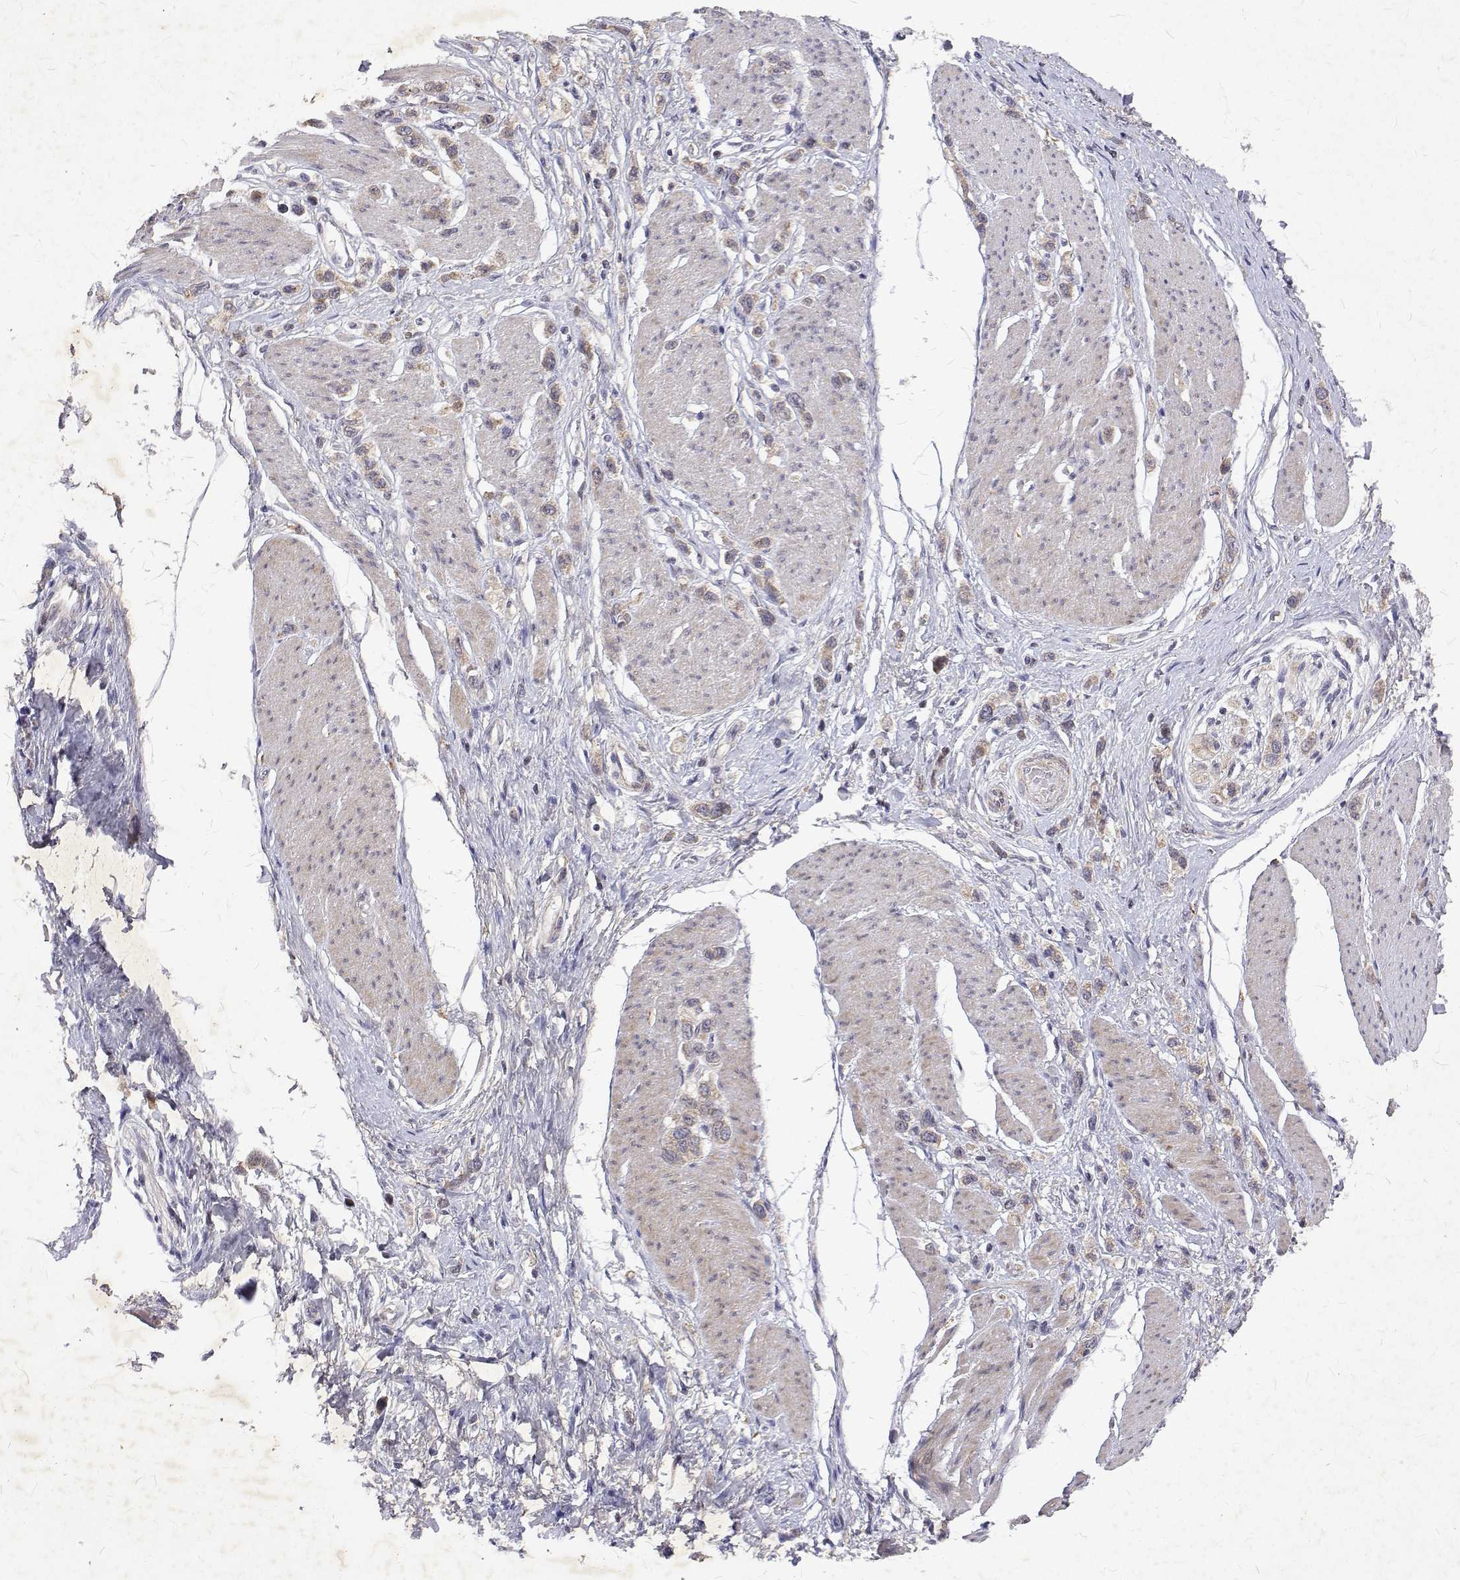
{"staining": {"intensity": "weak", "quantity": "25%-75%", "location": "cytoplasmic/membranous"}, "tissue": "stomach cancer", "cell_type": "Tumor cells", "image_type": "cancer", "snomed": [{"axis": "morphology", "description": "Adenocarcinoma, NOS"}, {"axis": "topography", "description": "Stomach"}], "caption": "Immunohistochemical staining of human adenocarcinoma (stomach) reveals low levels of weak cytoplasmic/membranous positivity in about 25%-75% of tumor cells.", "gene": "ALKBH8", "patient": {"sex": "female", "age": 65}}